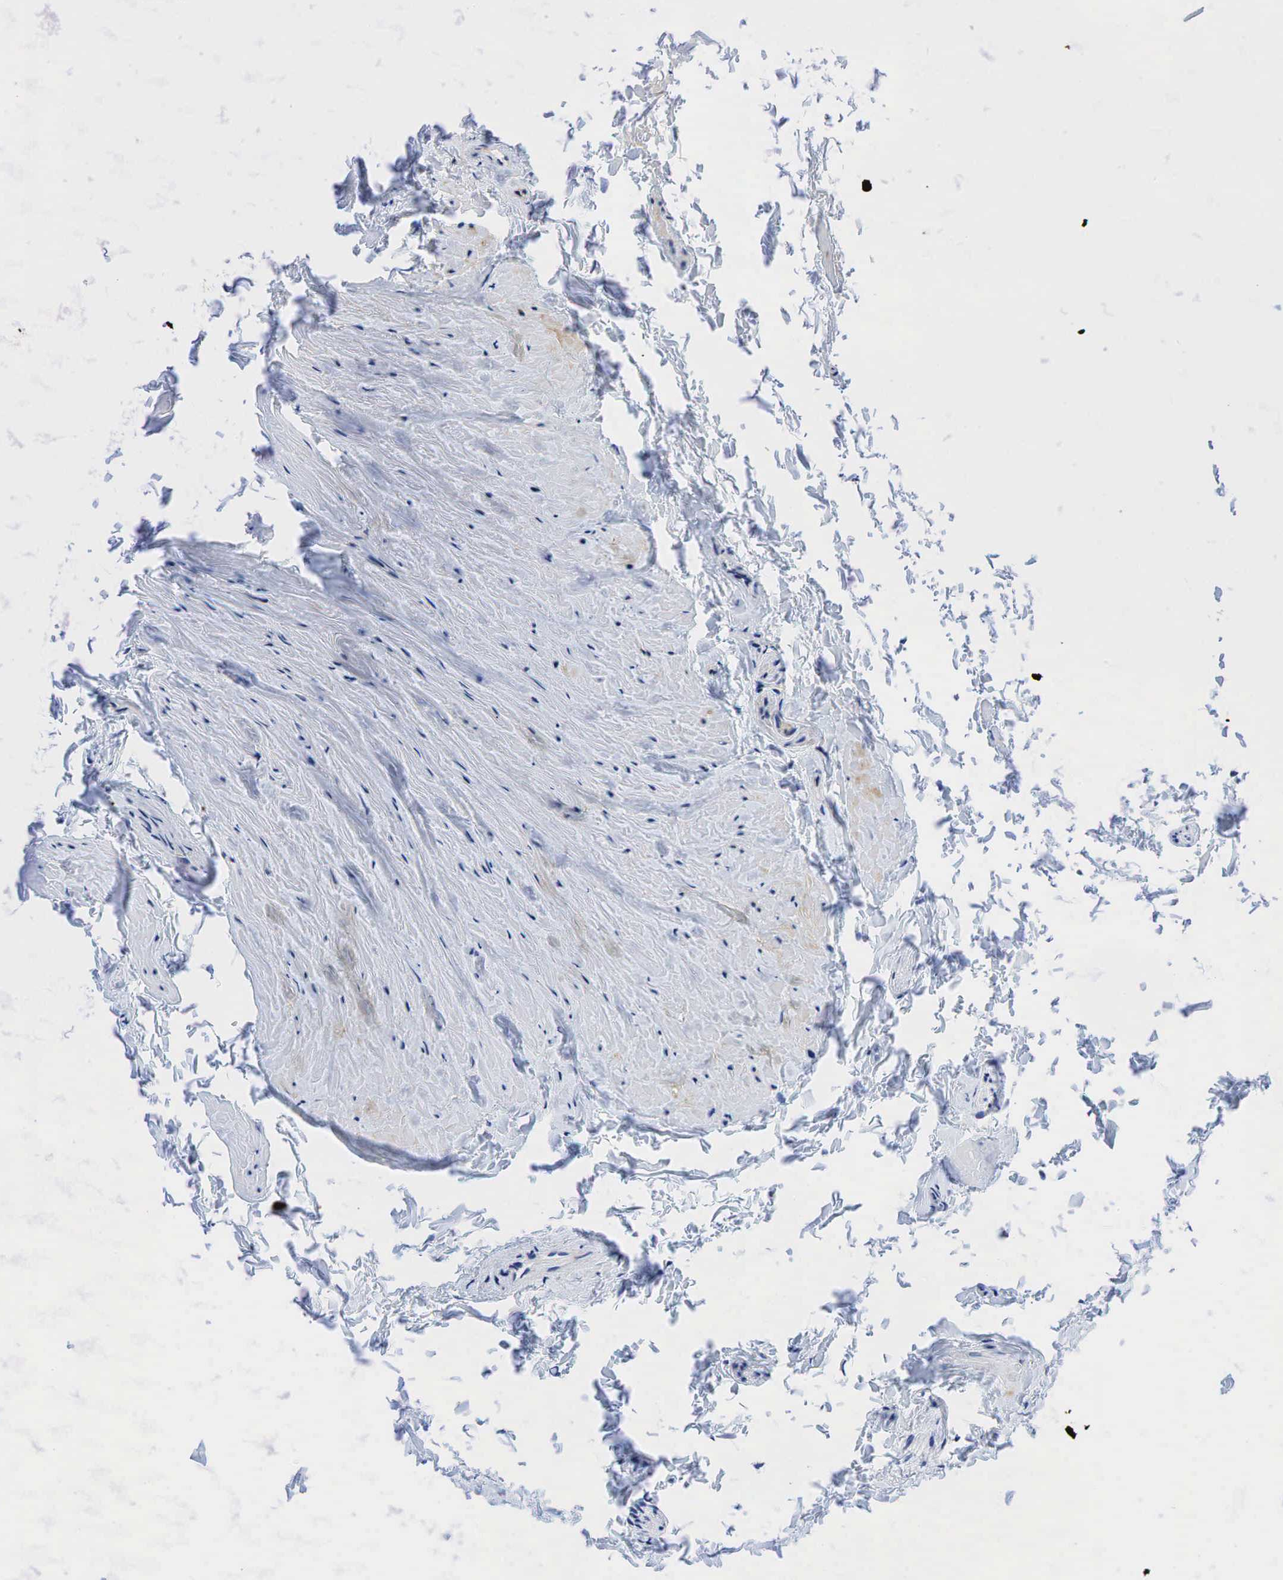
{"staining": {"intensity": "negative", "quantity": "none", "location": "none"}, "tissue": "epididymis", "cell_type": "Glandular cells", "image_type": "normal", "snomed": [{"axis": "morphology", "description": "Normal tissue, NOS"}, {"axis": "topography", "description": "Epididymis"}], "caption": "DAB (3,3'-diaminobenzidine) immunohistochemical staining of benign human epididymis demonstrates no significant staining in glandular cells. (DAB (3,3'-diaminobenzidine) immunohistochemistry (IHC) with hematoxylin counter stain).", "gene": "INHA", "patient": {"sex": "male", "age": 47}}